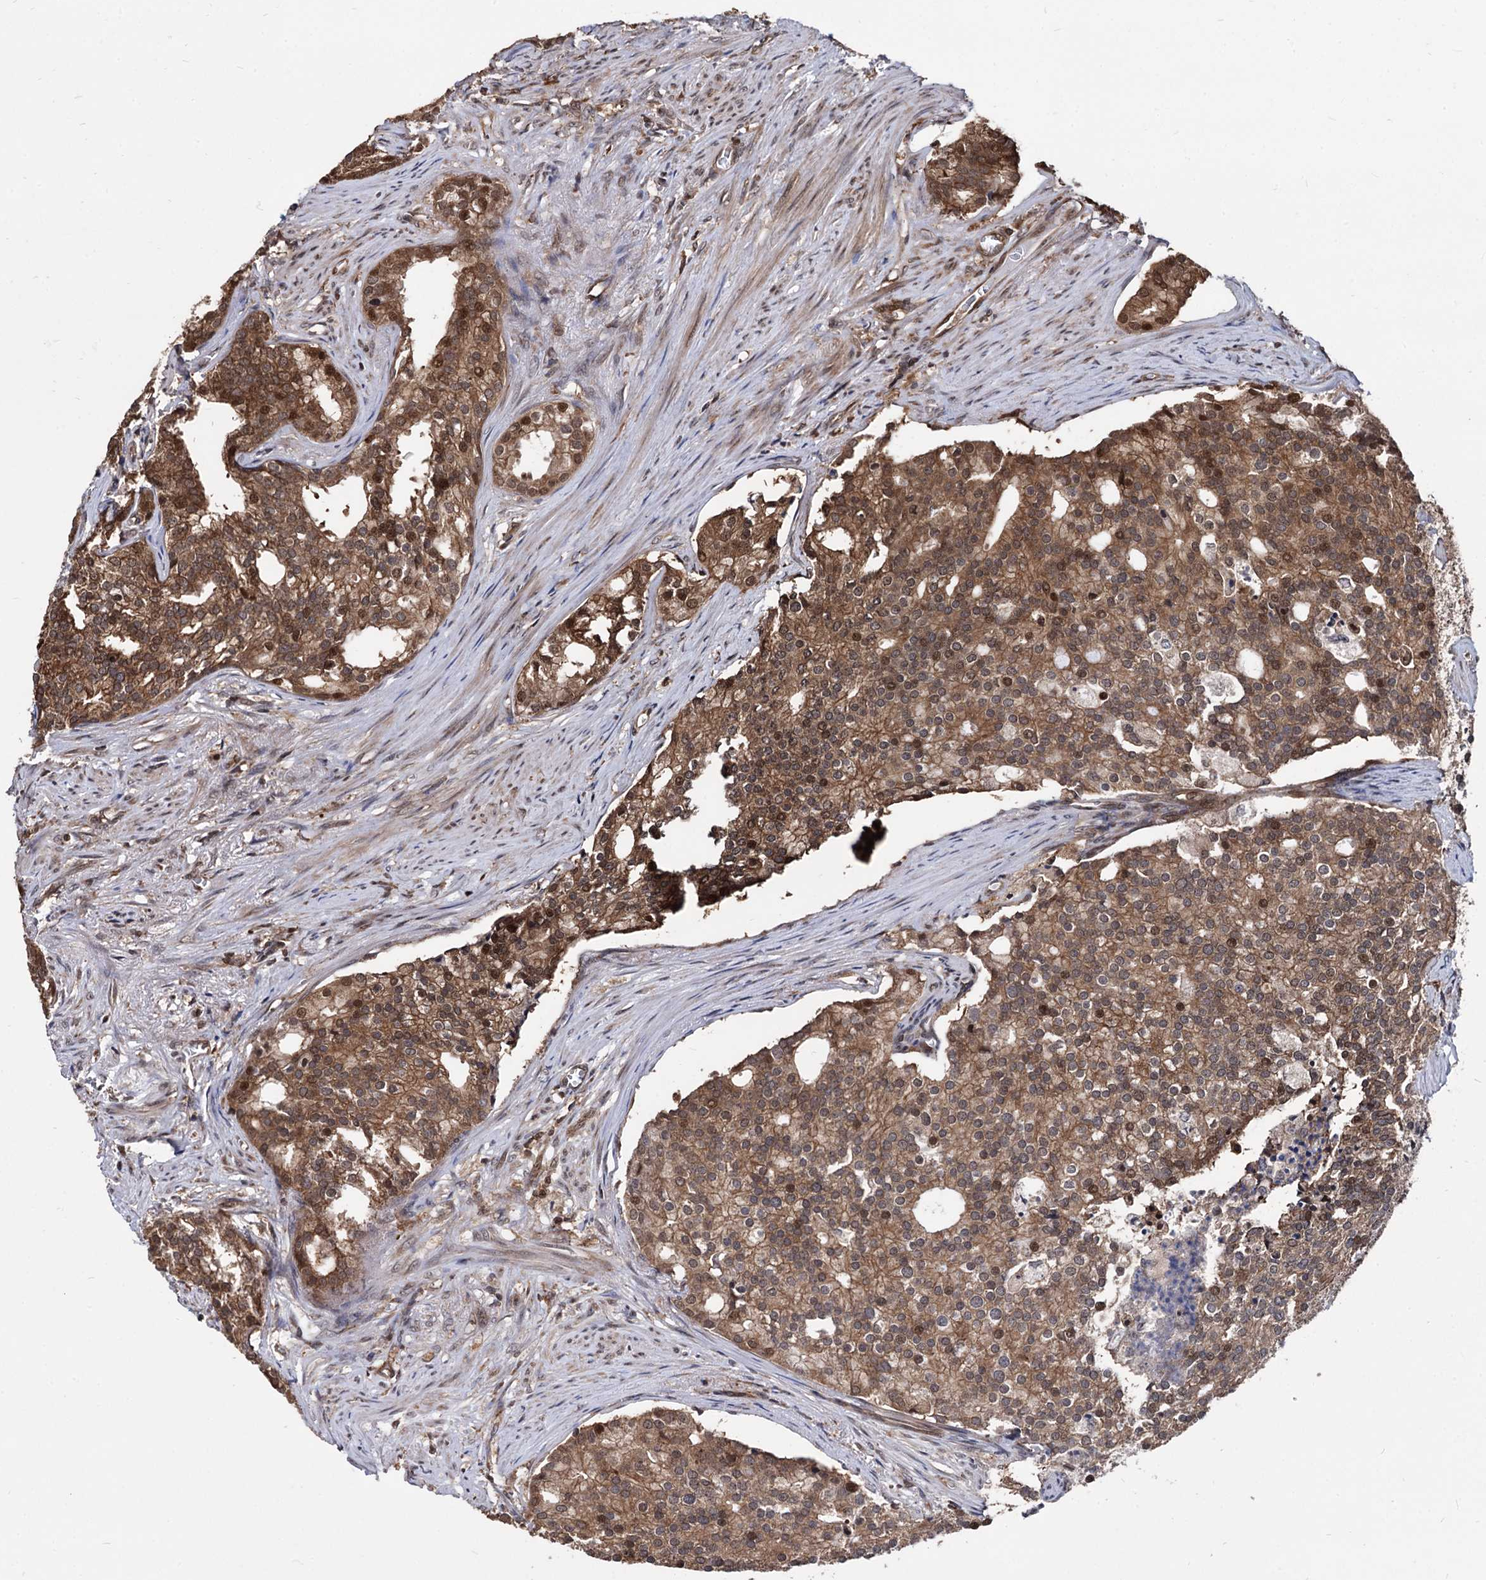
{"staining": {"intensity": "moderate", "quantity": ">75%", "location": "cytoplasmic/membranous,nuclear"}, "tissue": "prostate cancer", "cell_type": "Tumor cells", "image_type": "cancer", "snomed": [{"axis": "morphology", "description": "Adenocarcinoma, Low grade"}, {"axis": "topography", "description": "Prostate"}], "caption": "Human prostate cancer (low-grade adenocarcinoma) stained for a protein (brown) exhibits moderate cytoplasmic/membranous and nuclear positive expression in about >75% of tumor cells.", "gene": "ANKRD12", "patient": {"sex": "male", "age": 71}}